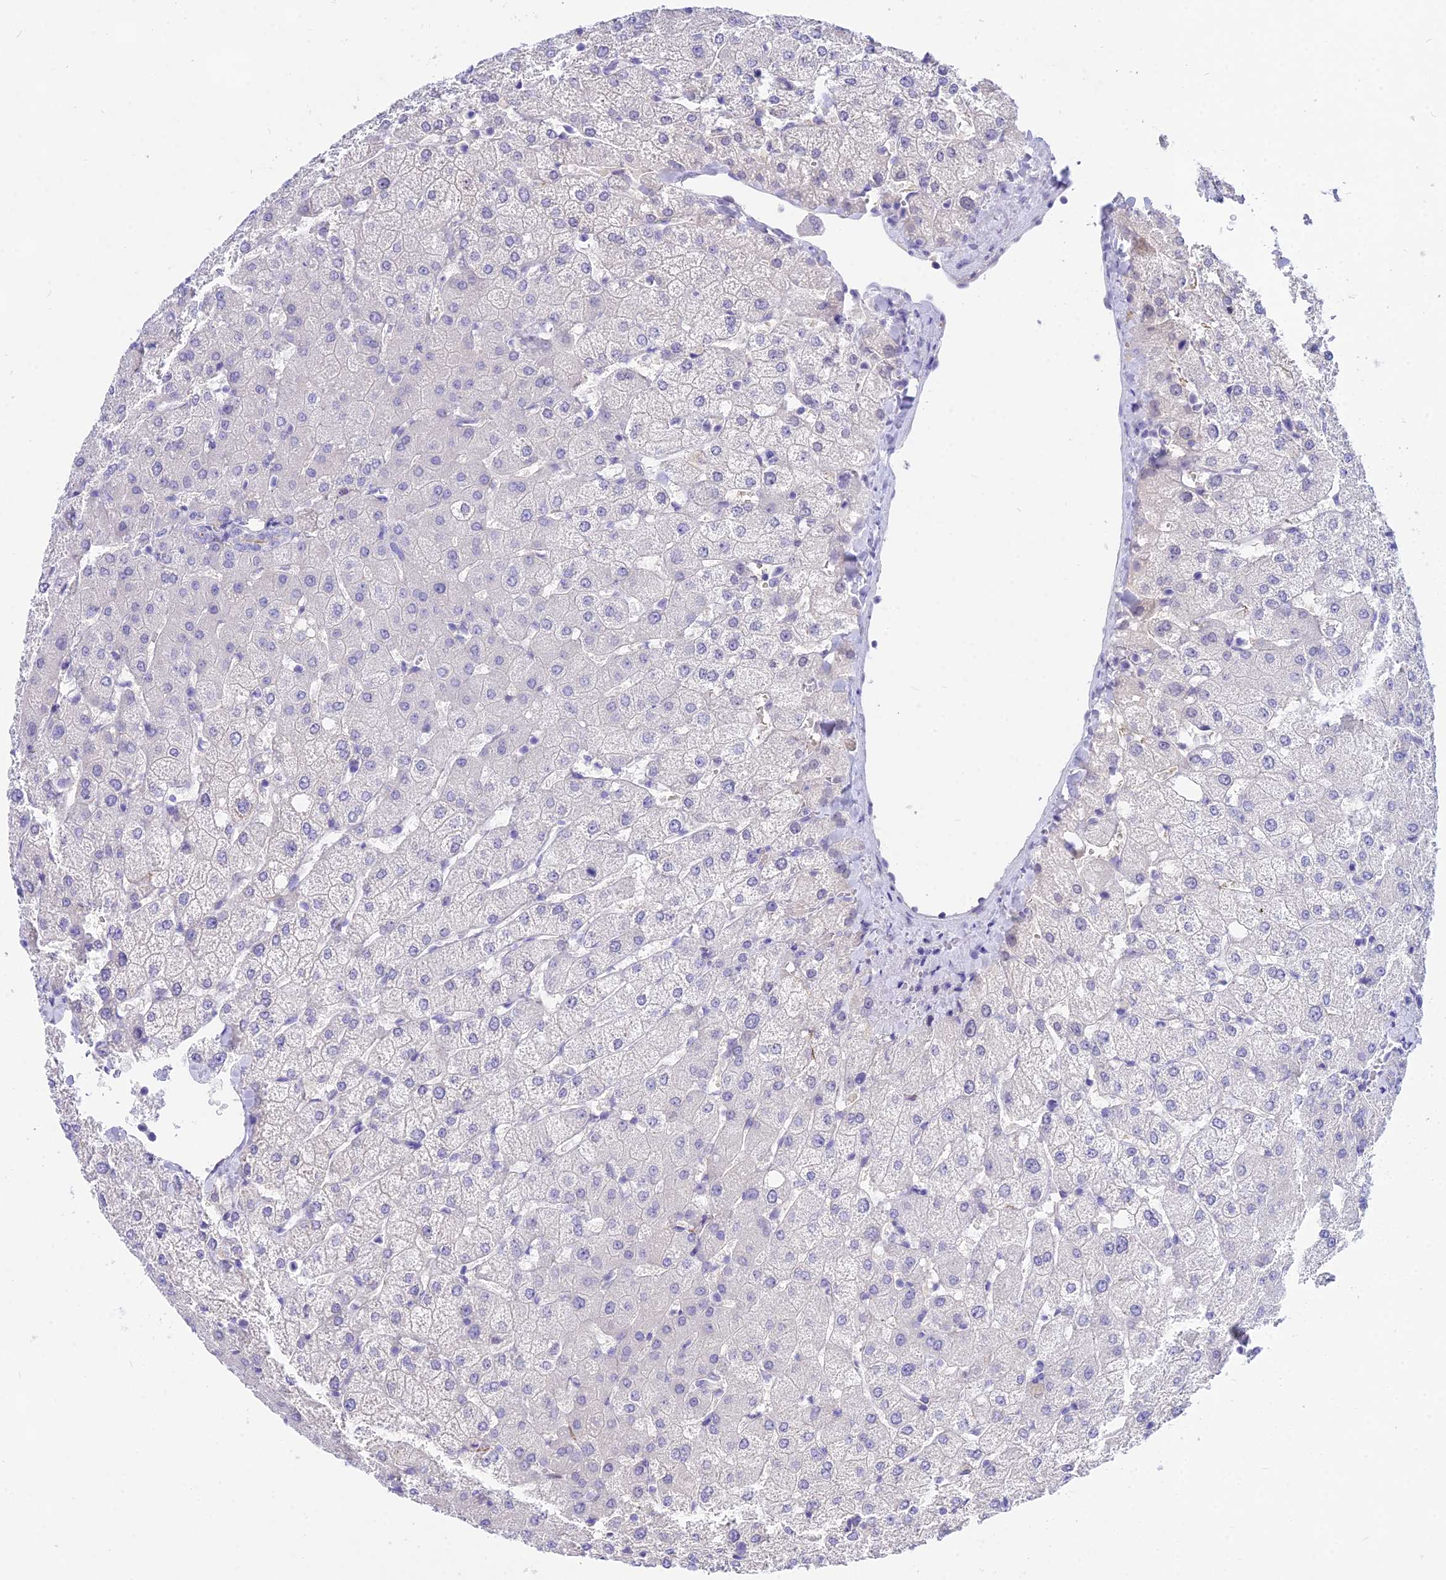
{"staining": {"intensity": "negative", "quantity": "none", "location": "none"}, "tissue": "liver", "cell_type": "Cholangiocytes", "image_type": "normal", "snomed": [{"axis": "morphology", "description": "Normal tissue, NOS"}, {"axis": "topography", "description": "Liver"}], "caption": "This is a histopathology image of IHC staining of benign liver, which shows no staining in cholangiocytes.", "gene": "DEFB107A", "patient": {"sex": "female", "age": 54}}